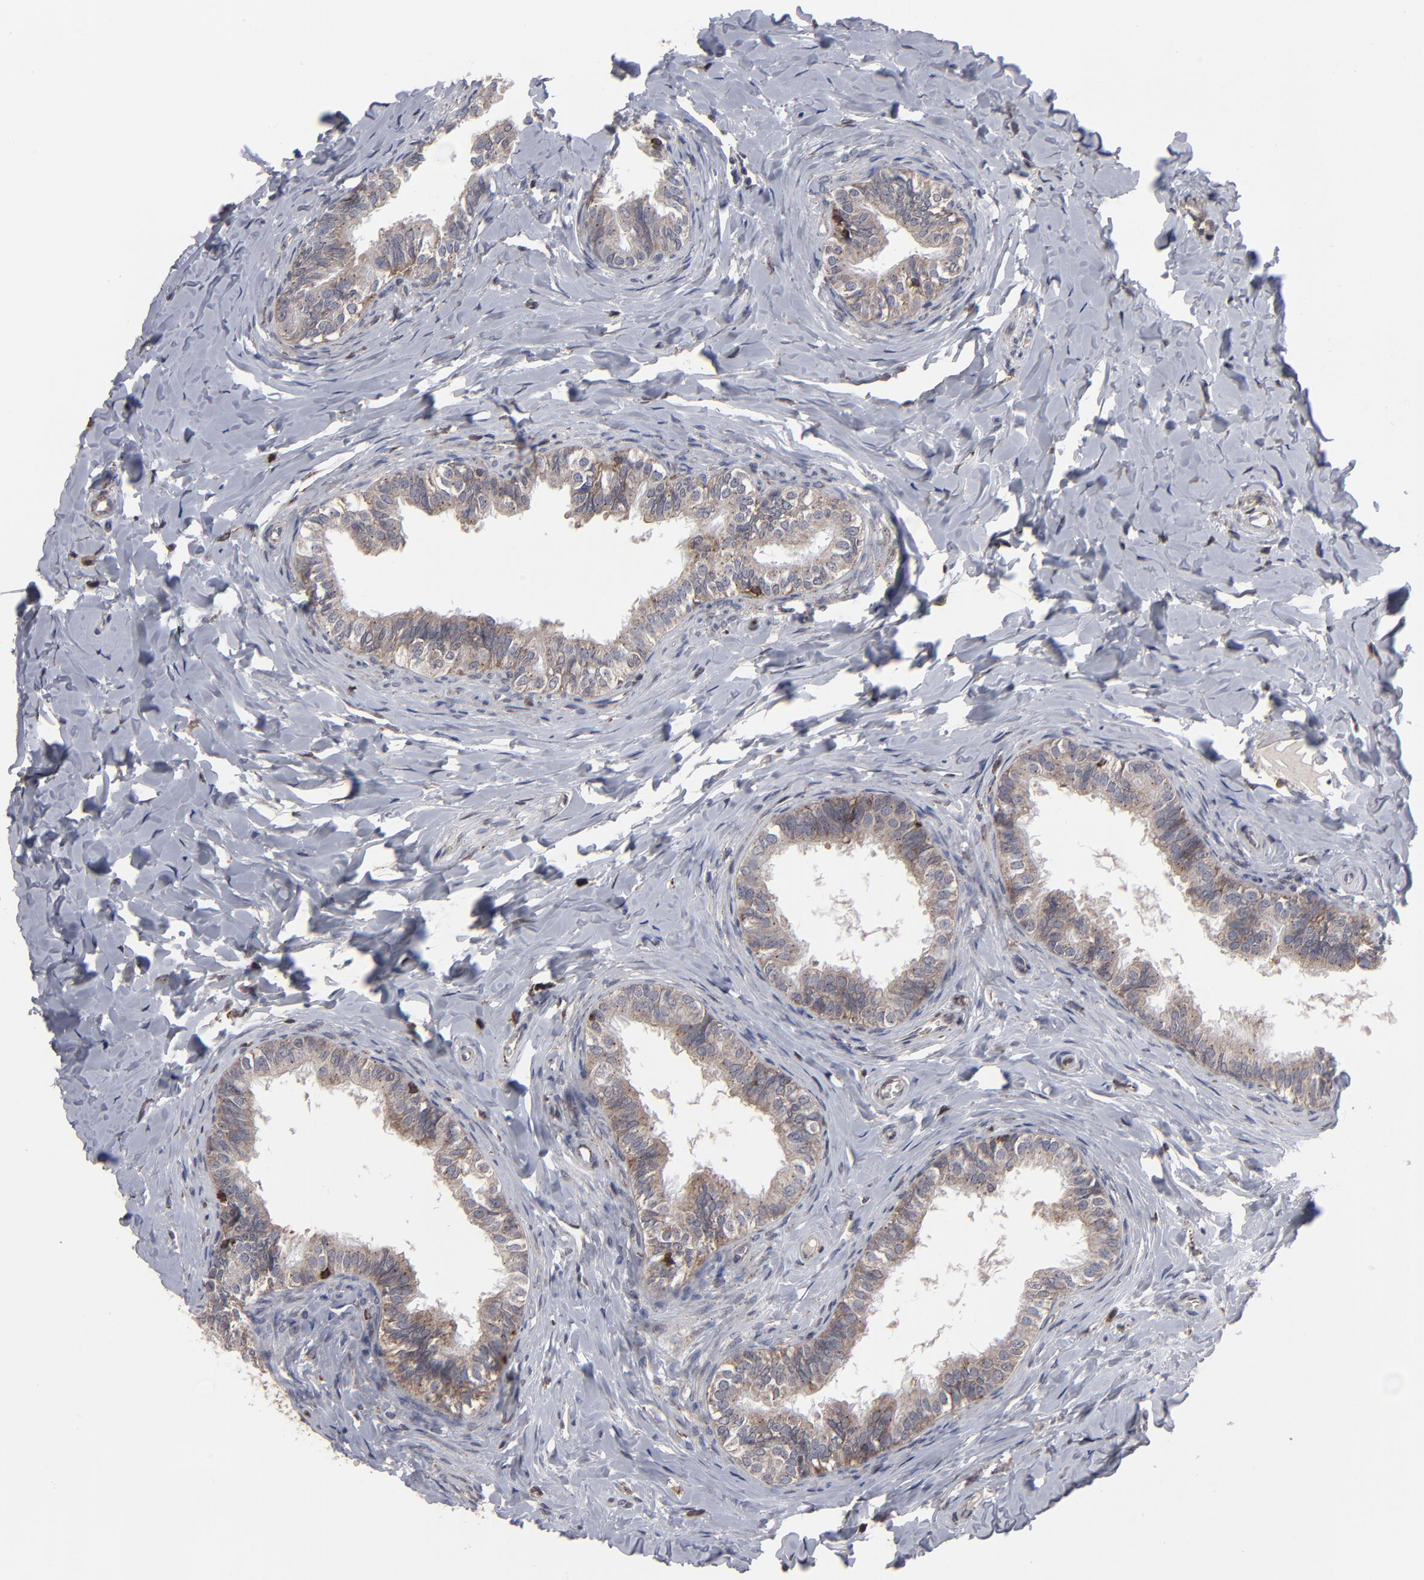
{"staining": {"intensity": "moderate", "quantity": ">75%", "location": "cytoplasmic/membranous"}, "tissue": "epididymis", "cell_type": "Glandular cells", "image_type": "normal", "snomed": [{"axis": "morphology", "description": "Normal tissue, NOS"}, {"axis": "topography", "description": "Soft tissue"}, {"axis": "topography", "description": "Epididymis"}], "caption": "Epididymis was stained to show a protein in brown. There is medium levels of moderate cytoplasmic/membranous staining in about >75% of glandular cells. (Brightfield microscopy of DAB IHC at high magnification).", "gene": "KIAA2026", "patient": {"sex": "male", "age": 26}}